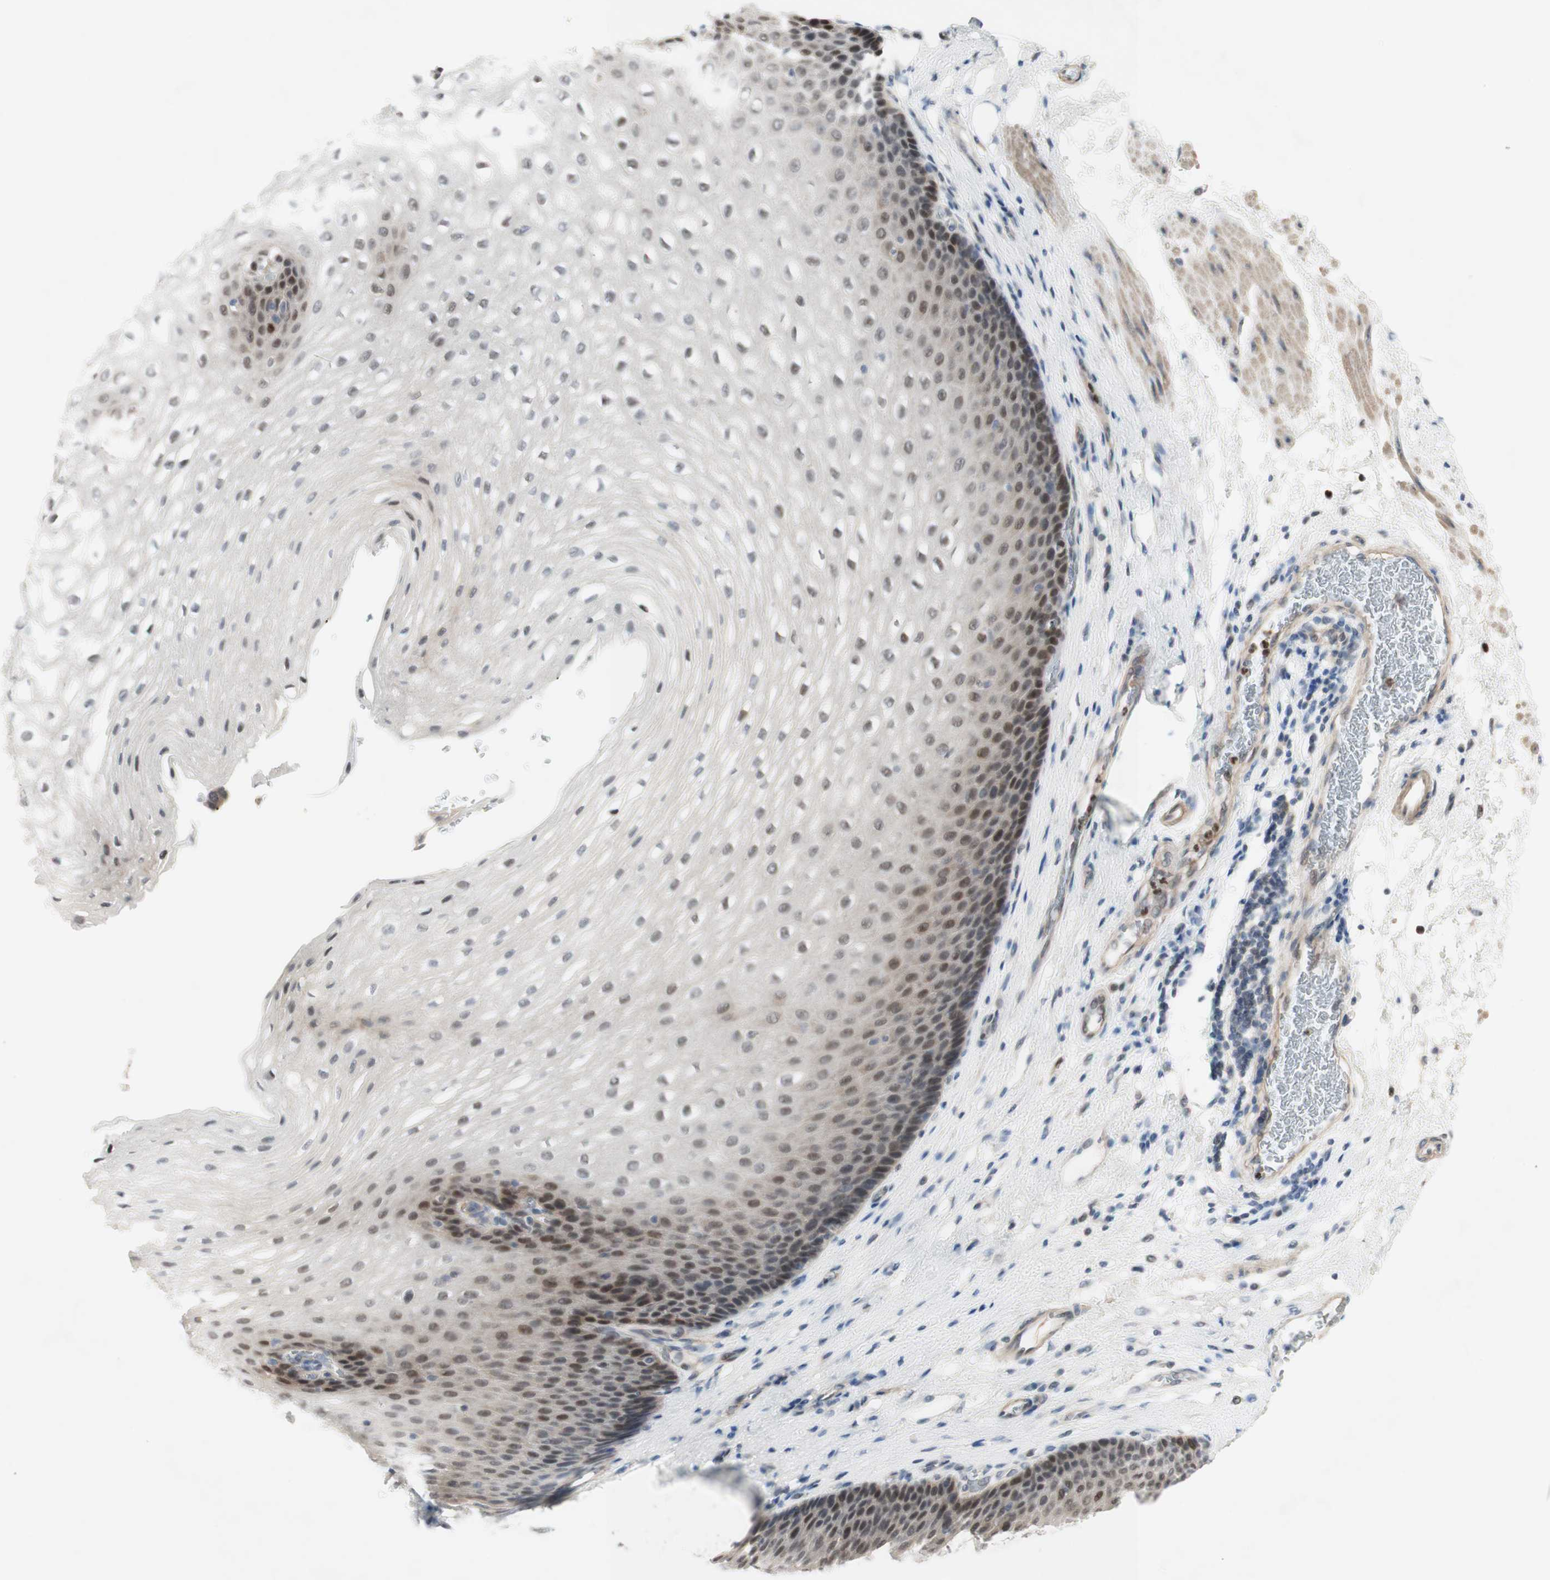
{"staining": {"intensity": "strong", "quantity": "<25%", "location": "nuclear"}, "tissue": "esophagus", "cell_type": "Squamous epithelial cells", "image_type": "normal", "snomed": [{"axis": "morphology", "description": "Normal tissue, NOS"}, {"axis": "topography", "description": "Esophagus"}], "caption": "The image exhibits staining of benign esophagus, revealing strong nuclear protein staining (brown color) within squamous epithelial cells. (brown staining indicates protein expression, while blue staining denotes nuclei).", "gene": "RFNG", "patient": {"sex": "male", "age": 48}}